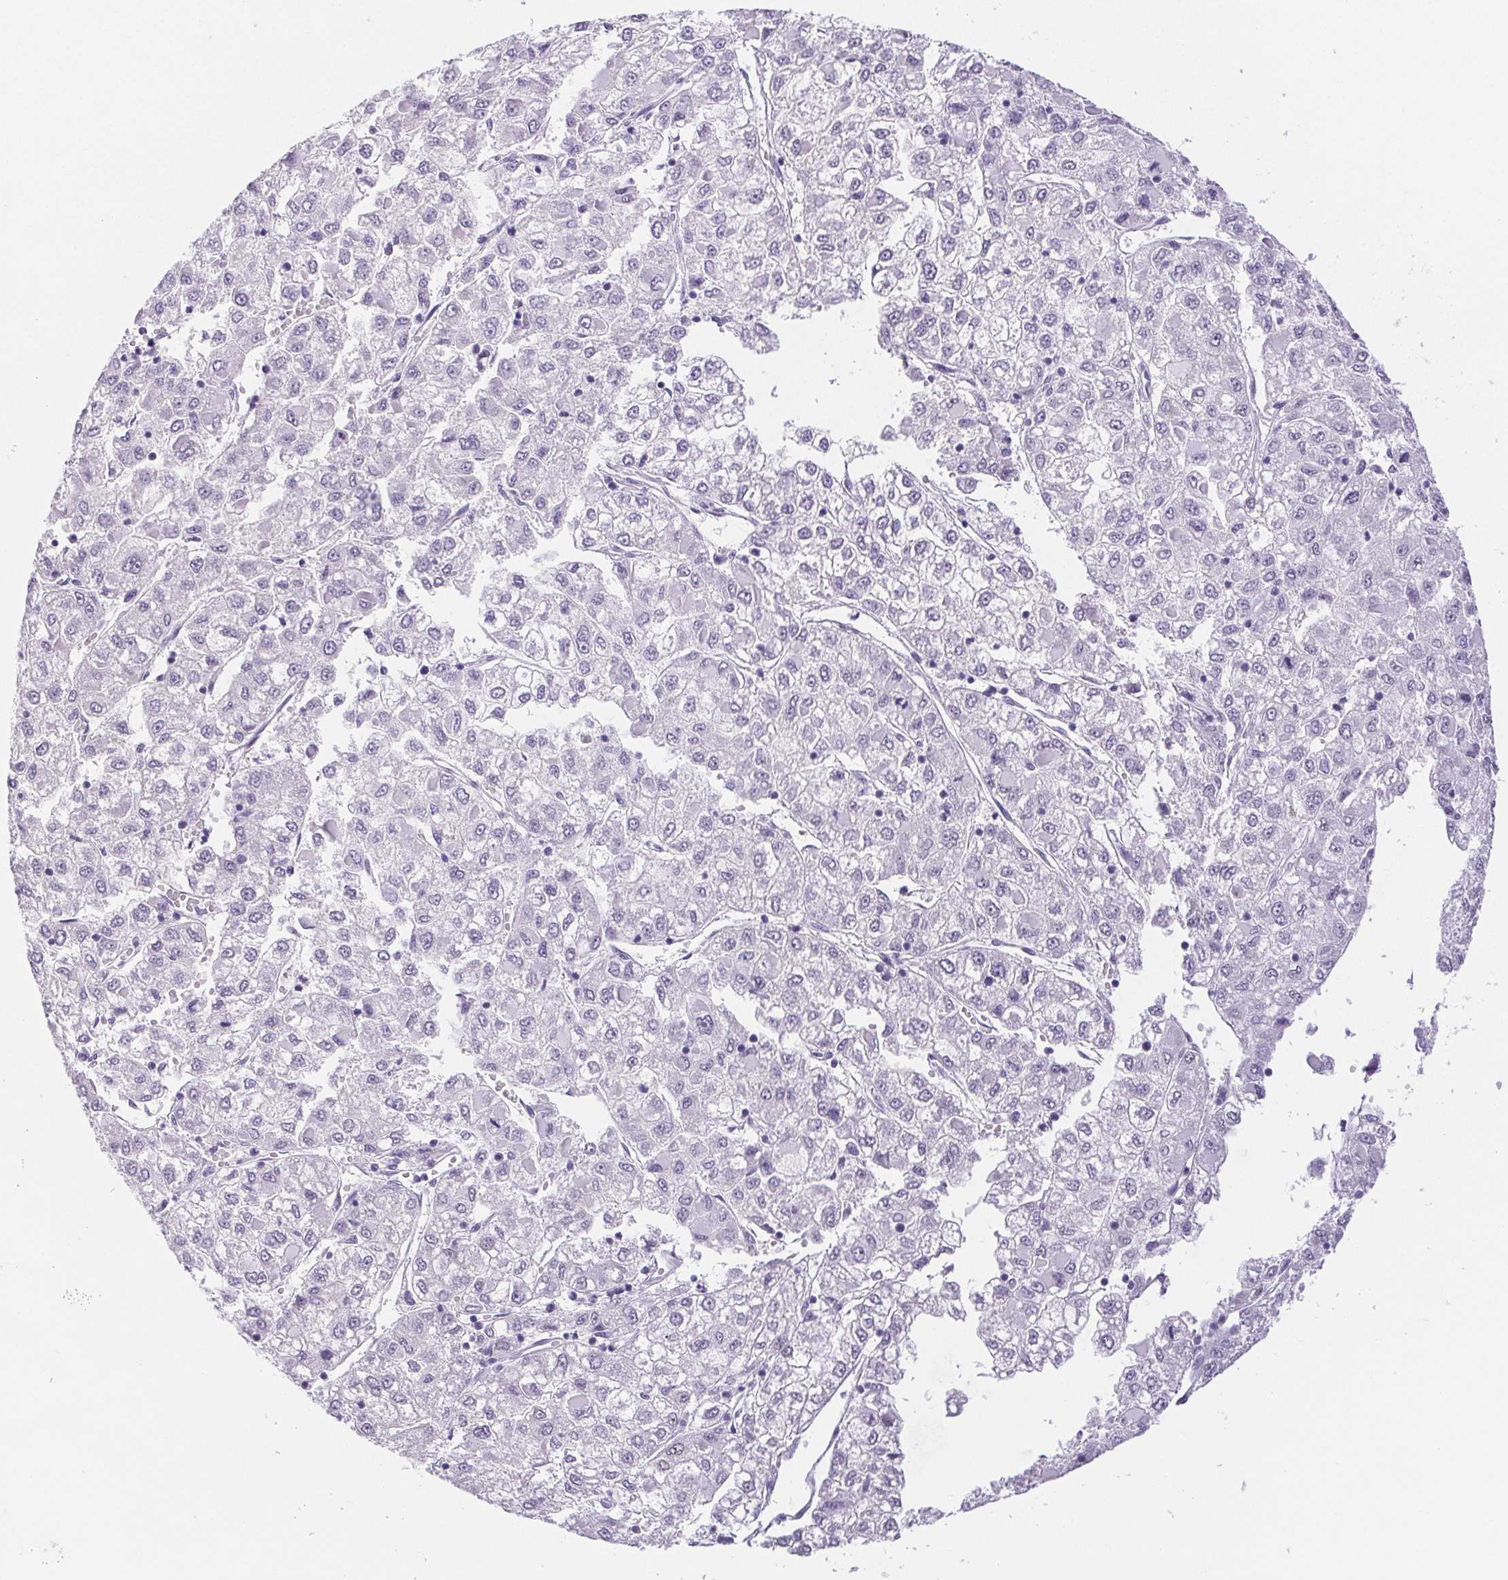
{"staining": {"intensity": "negative", "quantity": "none", "location": "none"}, "tissue": "liver cancer", "cell_type": "Tumor cells", "image_type": "cancer", "snomed": [{"axis": "morphology", "description": "Carcinoma, Hepatocellular, NOS"}, {"axis": "topography", "description": "Liver"}], "caption": "Immunohistochemical staining of human liver cancer exhibits no significant staining in tumor cells.", "gene": "ST8SIA3", "patient": {"sex": "male", "age": 40}}